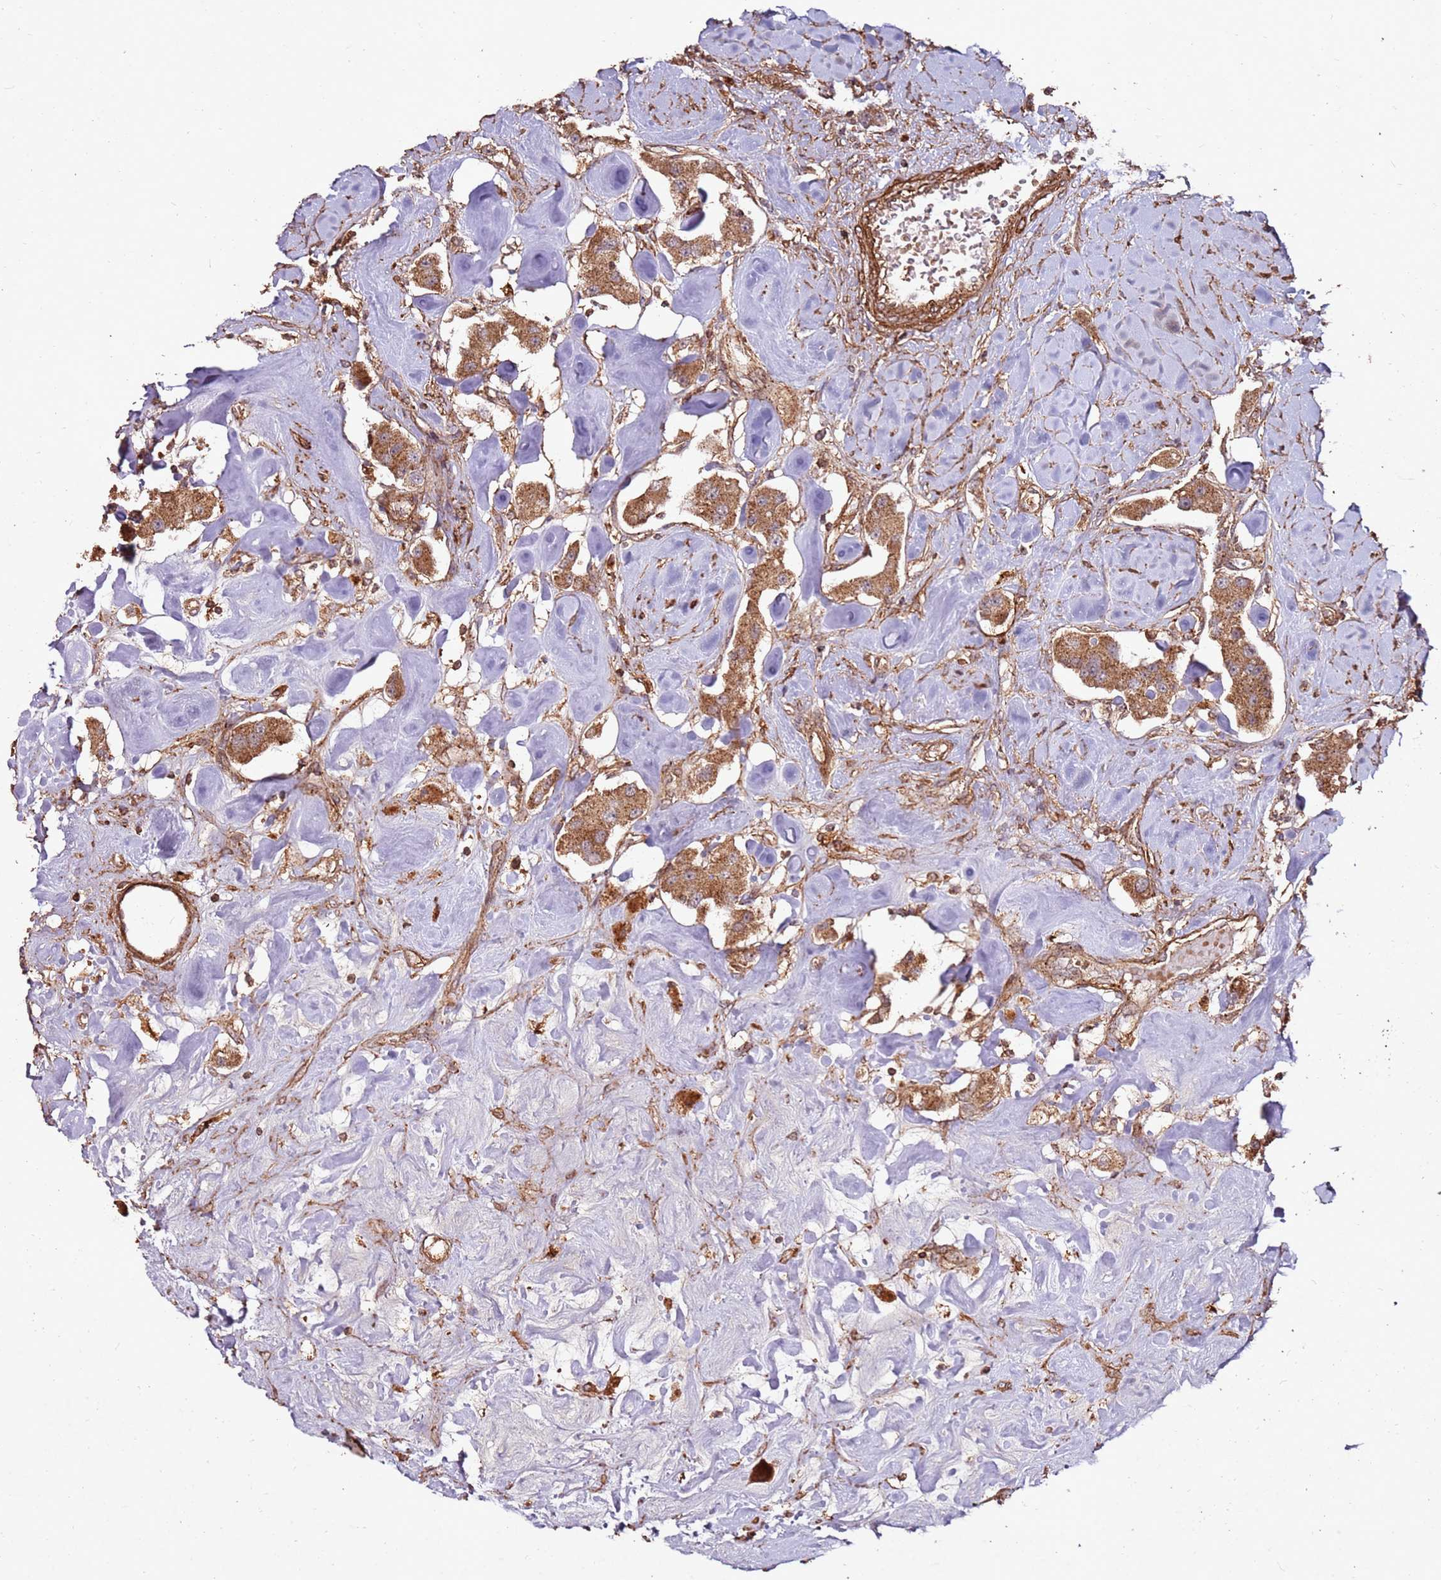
{"staining": {"intensity": "moderate", "quantity": ">75%", "location": "cytoplasmic/membranous"}, "tissue": "carcinoid", "cell_type": "Tumor cells", "image_type": "cancer", "snomed": [{"axis": "morphology", "description": "Carcinoid, malignant, NOS"}, {"axis": "topography", "description": "Pancreas"}], "caption": "Moderate cytoplasmic/membranous expression for a protein is seen in approximately >75% of tumor cells of carcinoid (malignant) using immunohistochemistry.", "gene": "FAM186A", "patient": {"sex": "male", "age": 41}}